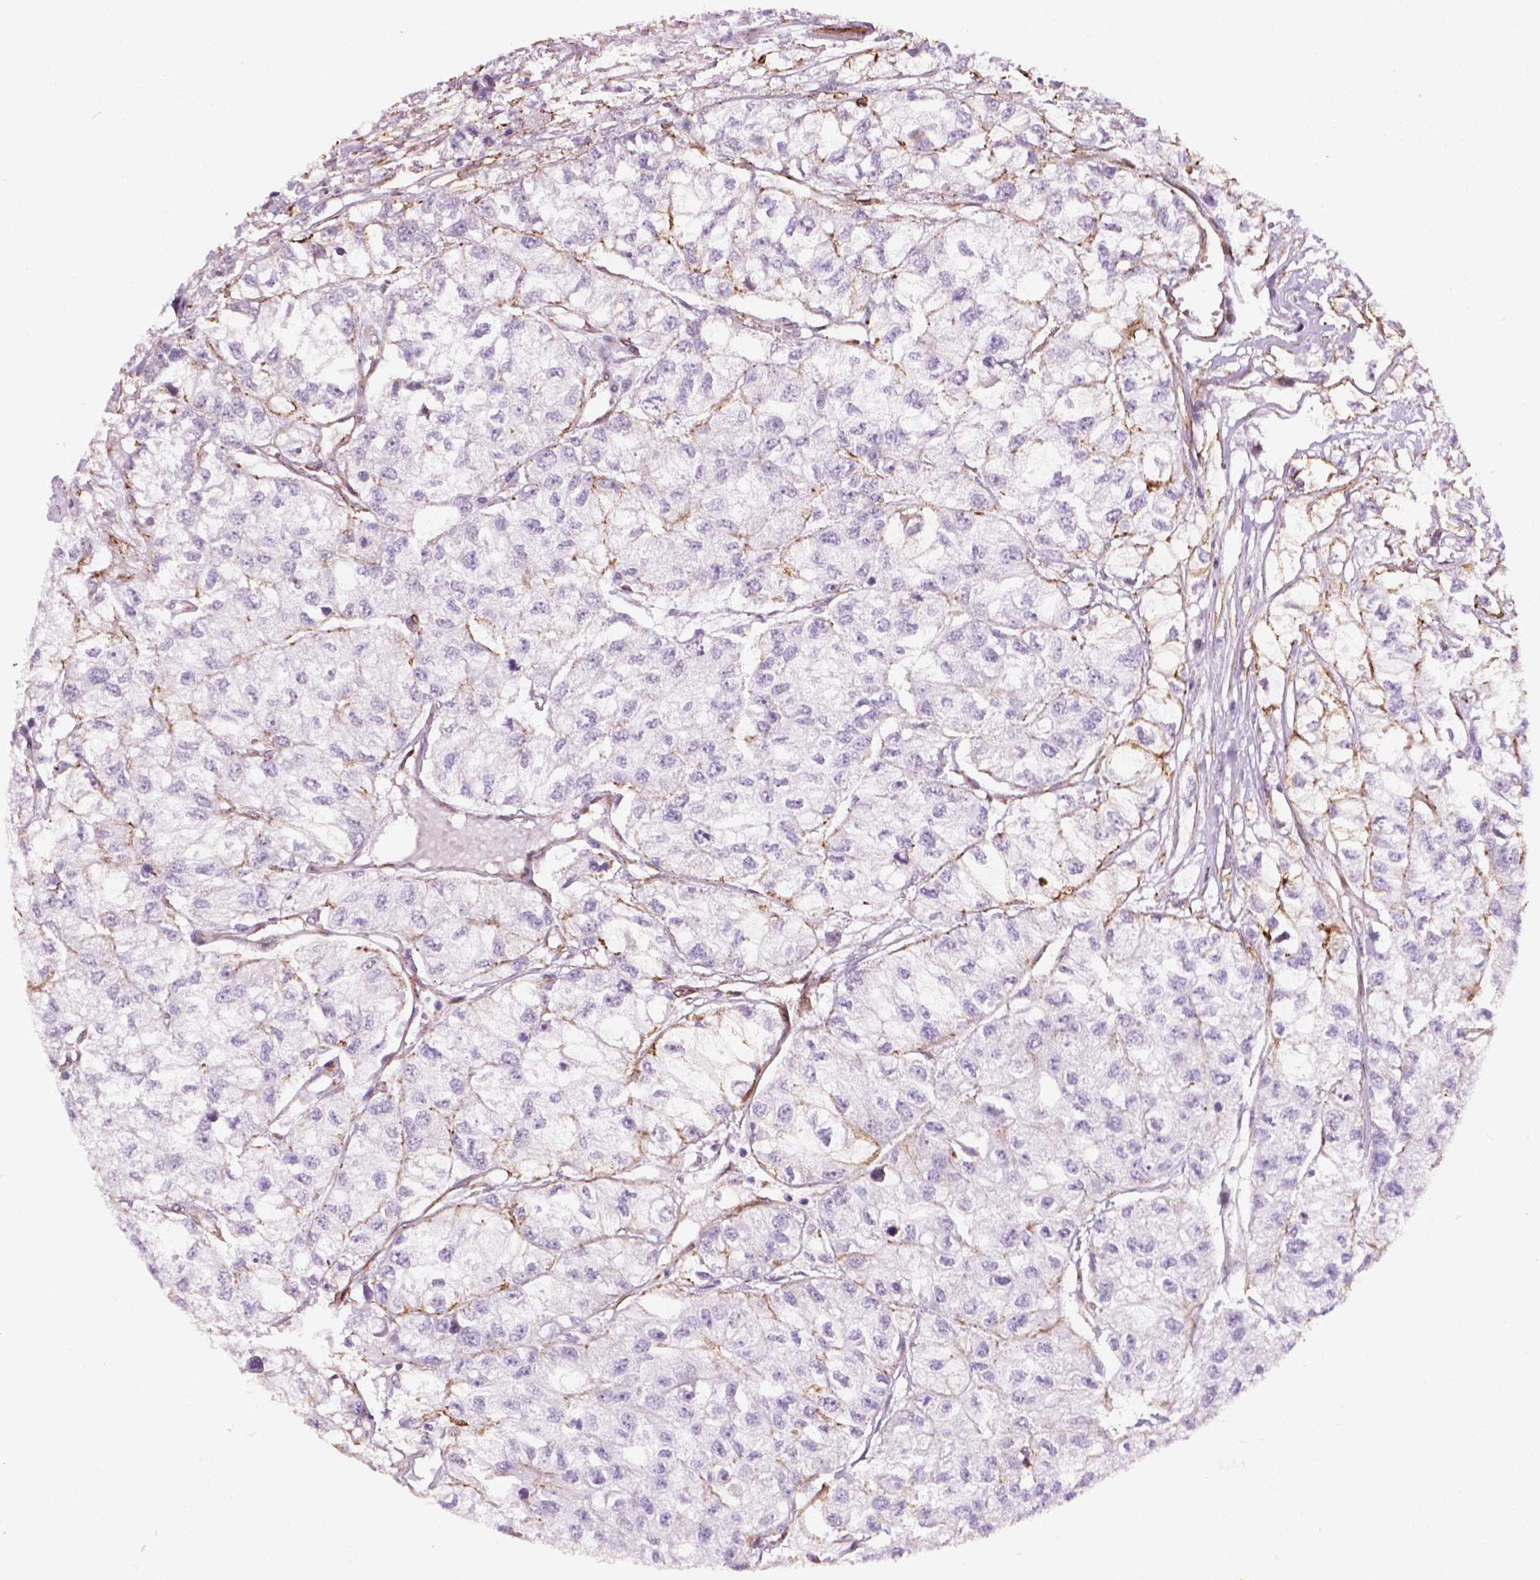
{"staining": {"intensity": "negative", "quantity": "none", "location": "none"}, "tissue": "renal cancer", "cell_type": "Tumor cells", "image_type": "cancer", "snomed": [{"axis": "morphology", "description": "Adenocarcinoma, NOS"}, {"axis": "topography", "description": "Kidney"}], "caption": "Human renal adenocarcinoma stained for a protein using IHC reveals no staining in tumor cells.", "gene": "EGFL8", "patient": {"sex": "male", "age": 56}}